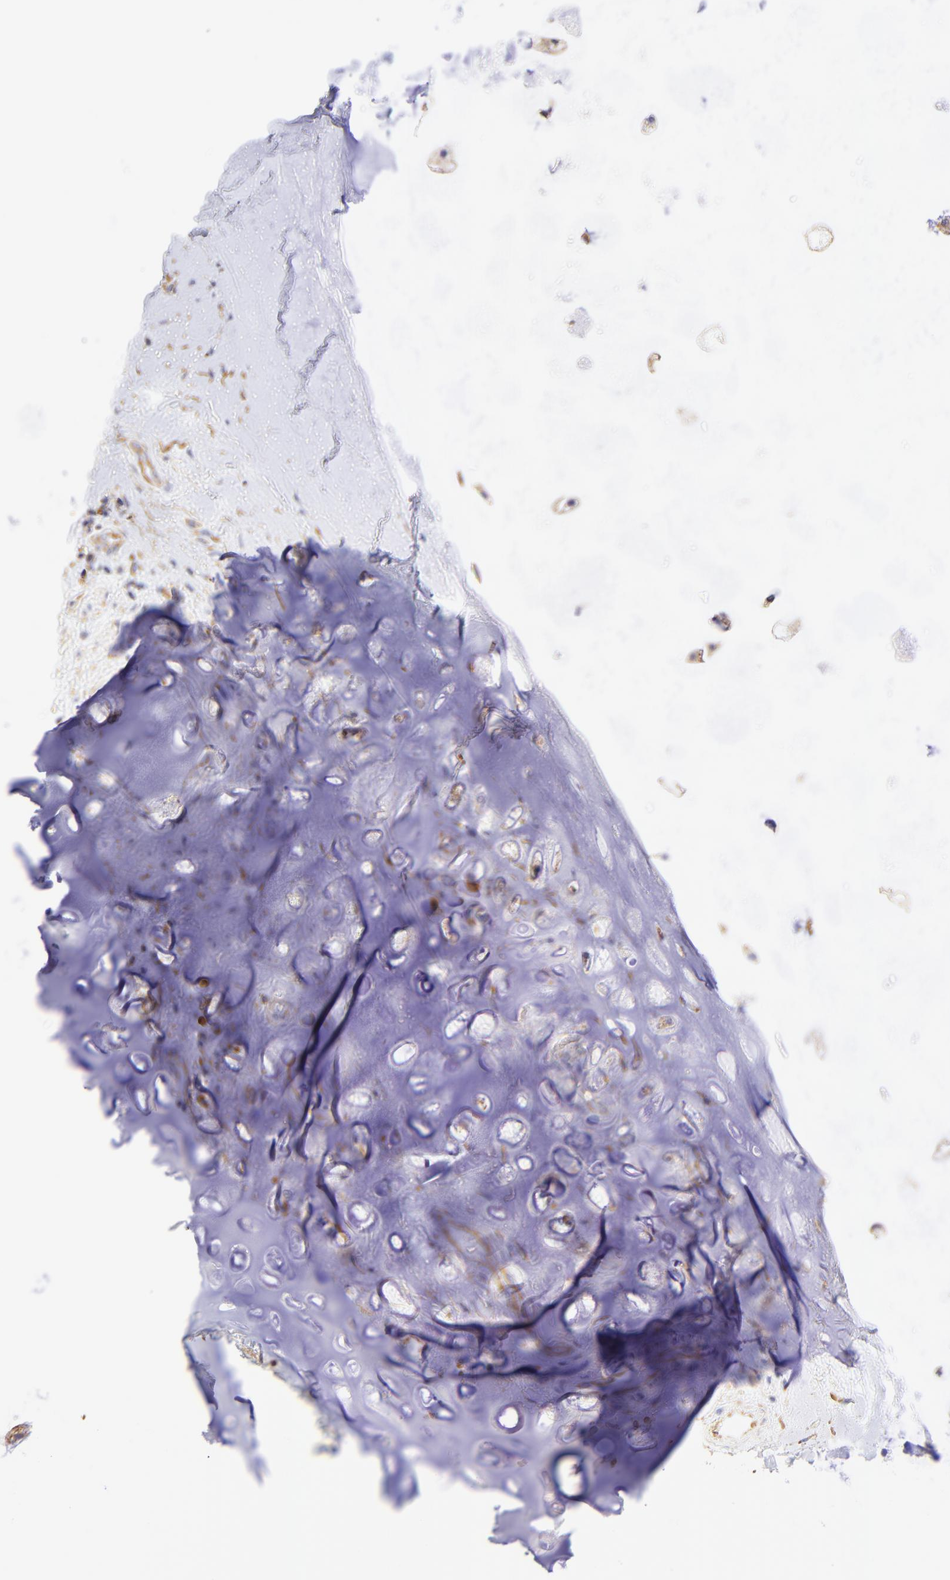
{"staining": {"intensity": "moderate", "quantity": ">75%", "location": "cytoplasmic/membranous"}, "tissue": "adipose tissue", "cell_type": "Adipocytes", "image_type": "normal", "snomed": [{"axis": "morphology", "description": "Normal tissue, NOS"}, {"axis": "morphology", "description": "Adenocarcinoma, NOS"}, {"axis": "topography", "description": "Cartilage tissue"}, {"axis": "topography", "description": "Bronchus"}, {"axis": "topography", "description": "Lung"}], "caption": "Protein staining by IHC displays moderate cytoplasmic/membranous positivity in approximately >75% of adipocytes in unremarkable adipose tissue. (IHC, brightfield microscopy, high magnification).", "gene": "RPL30", "patient": {"sex": "female", "age": 67}}